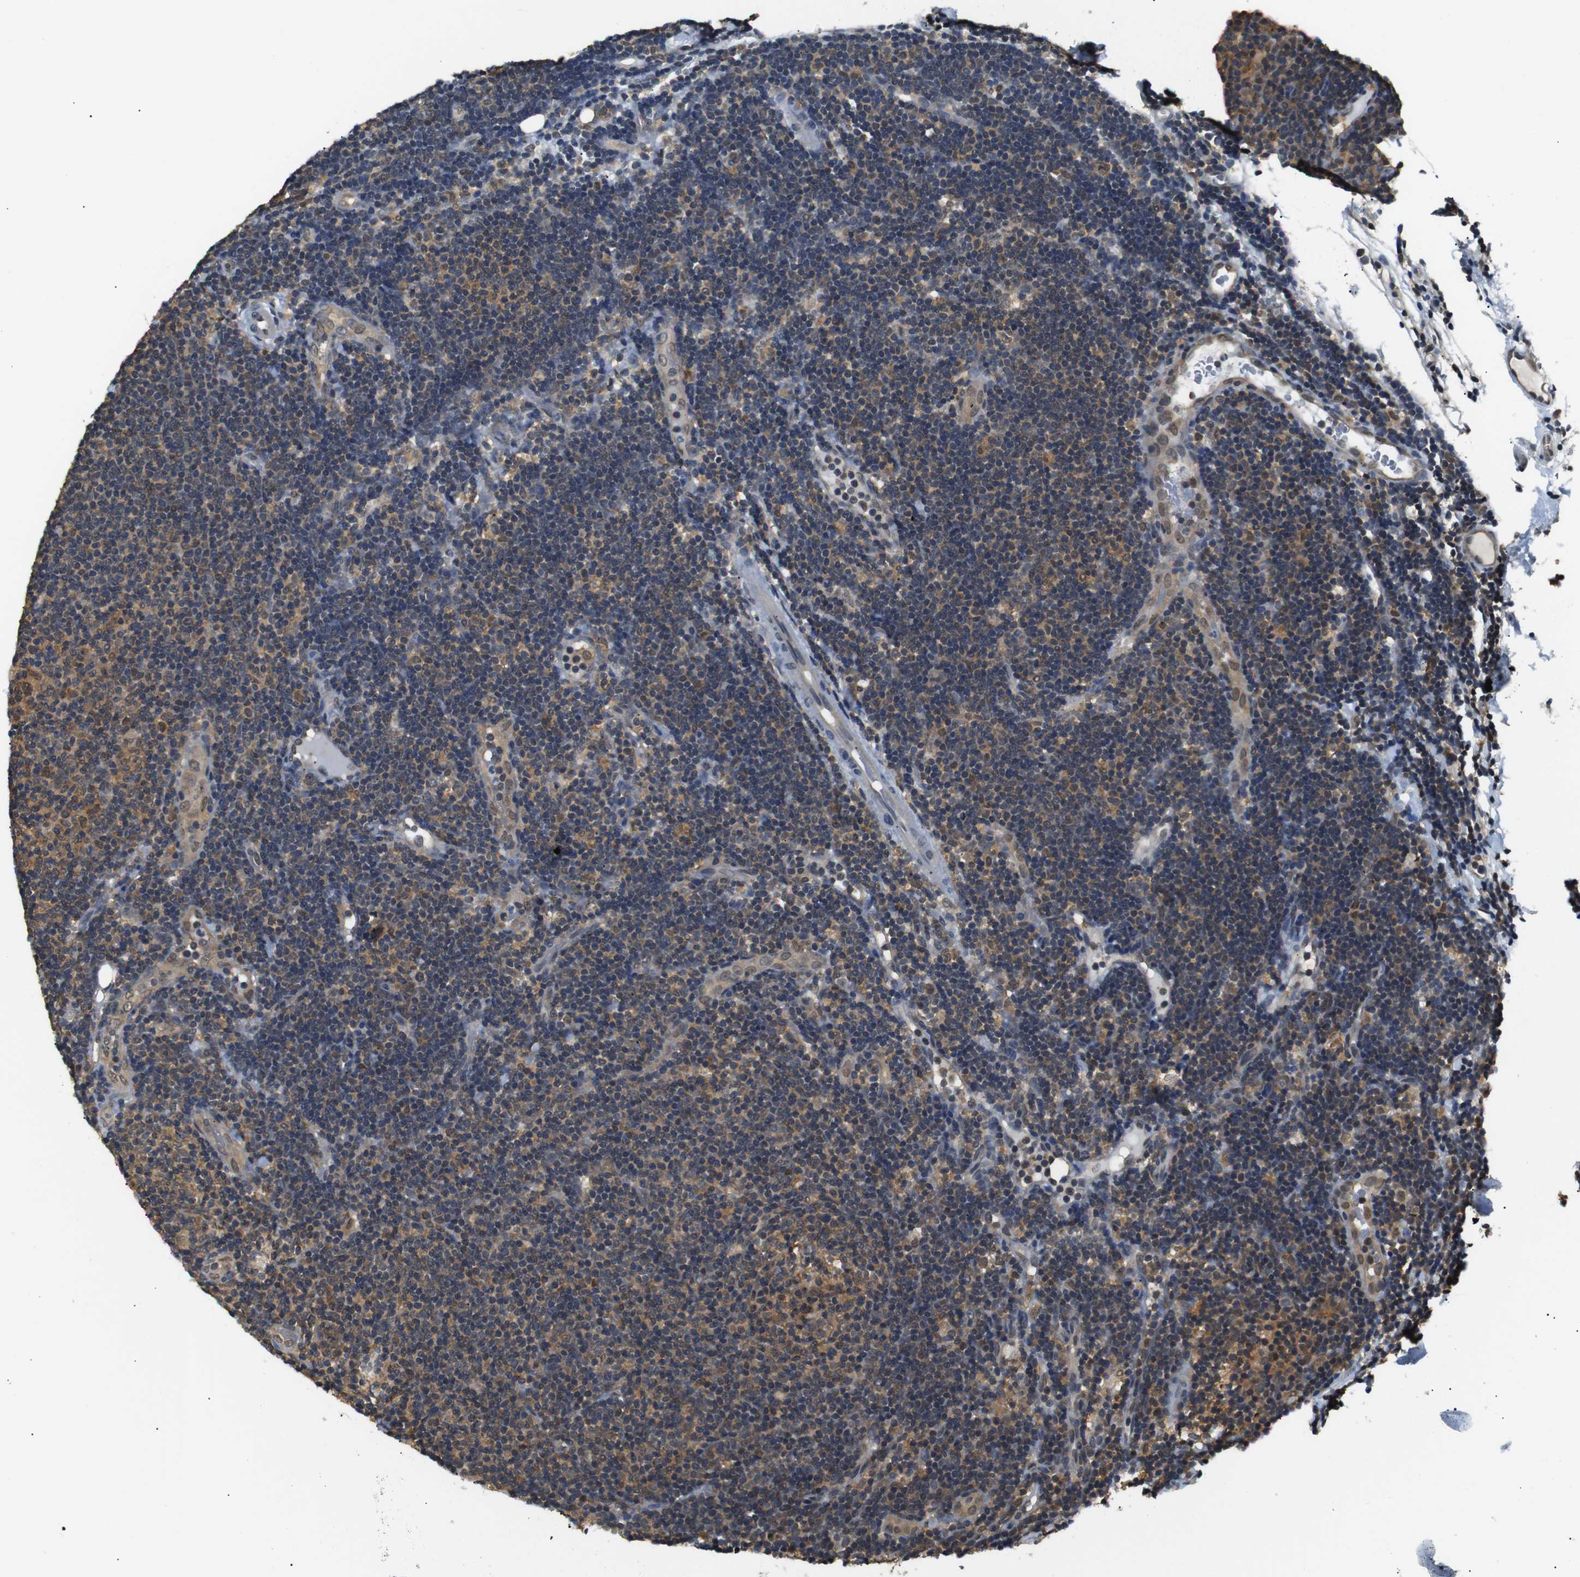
{"staining": {"intensity": "moderate", "quantity": ">75%", "location": "cytoplasmic/membranous,nuclear"}, "tissue": "lymphoma", "cell_type": "Tumor cells", "image_type": "cancer", "snomed": [{"axis": "morphology", "description": "Malignant lymphoma, non-Hodgkin's type, Low grade"}, {"axis": "topography", "description": "Lymph node"}], "caption": "Low-grade malignant lymphoma, non-Hodgkin's type tissue shows moderate cytoplasmic/membranous and nuclear expression in about >75% of tumor cells, visualized by immunohistochemistry.", "gene": "UBXN1", "patient": {"sex": "male", "age": 83}}